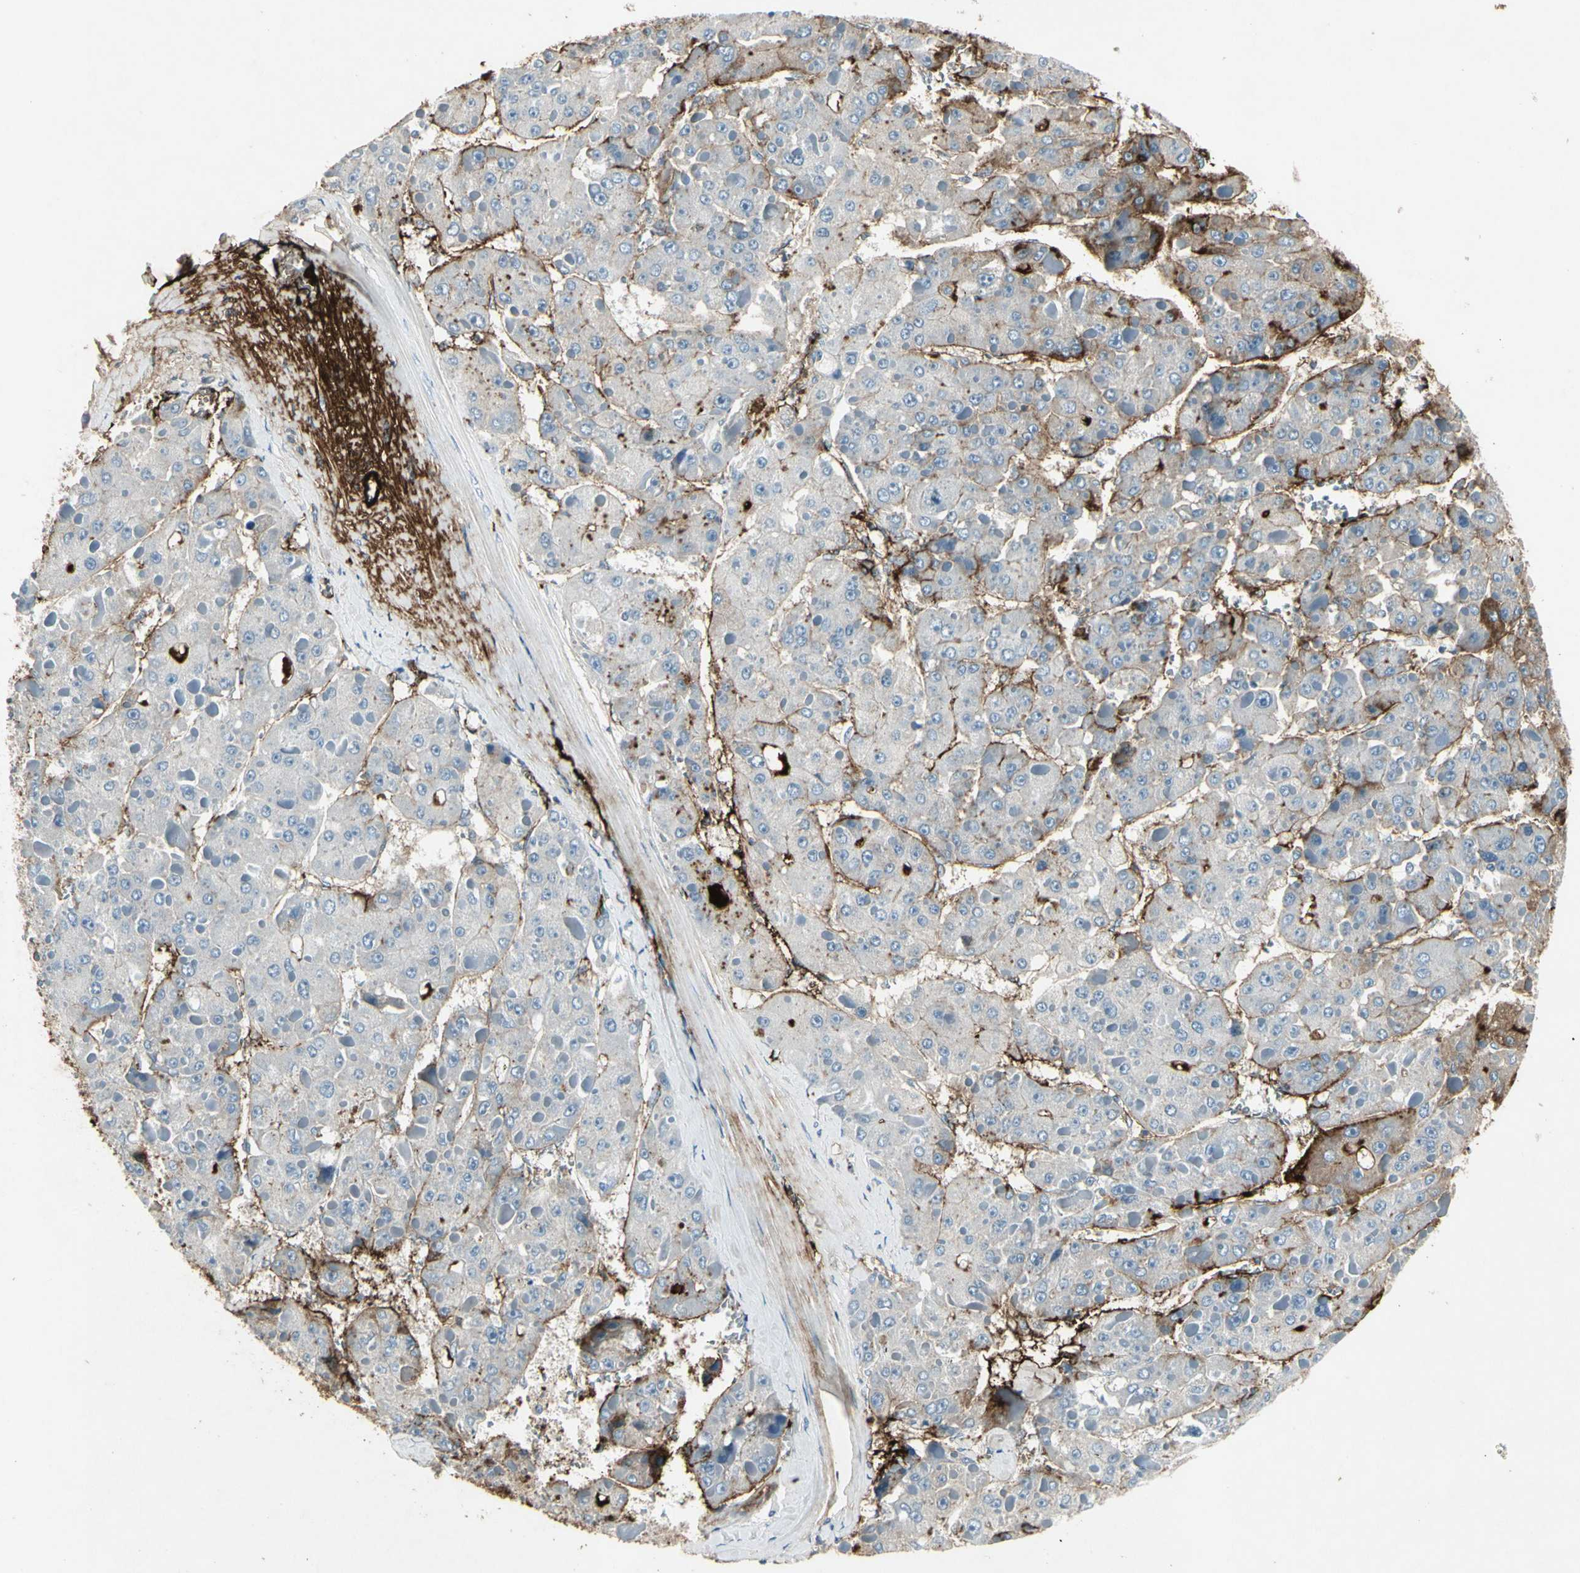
{"staining": {"intensity": "moderate", "quantity": "25%-75%", "location": "cytoplasmic/membranous"}, "tissue": "liver cancer", "cell_type": "Tumor cells", "image_type": "cancer", "snomed": [{"axis": "morphology", "description": "Carcinoma, Hepatocellular, NOS"}, {"axis": "topography", "description": "Liver"}], "caption": "Immunohistochemical staining of human liver hepatocellular carcinoma reveals medium levels of moderate cytoplasmic/membranous protein staining in approximately 25%-75% of tumor cells.", "gene": "IGHM", "patient": {"sex": "female", "age": 73}}